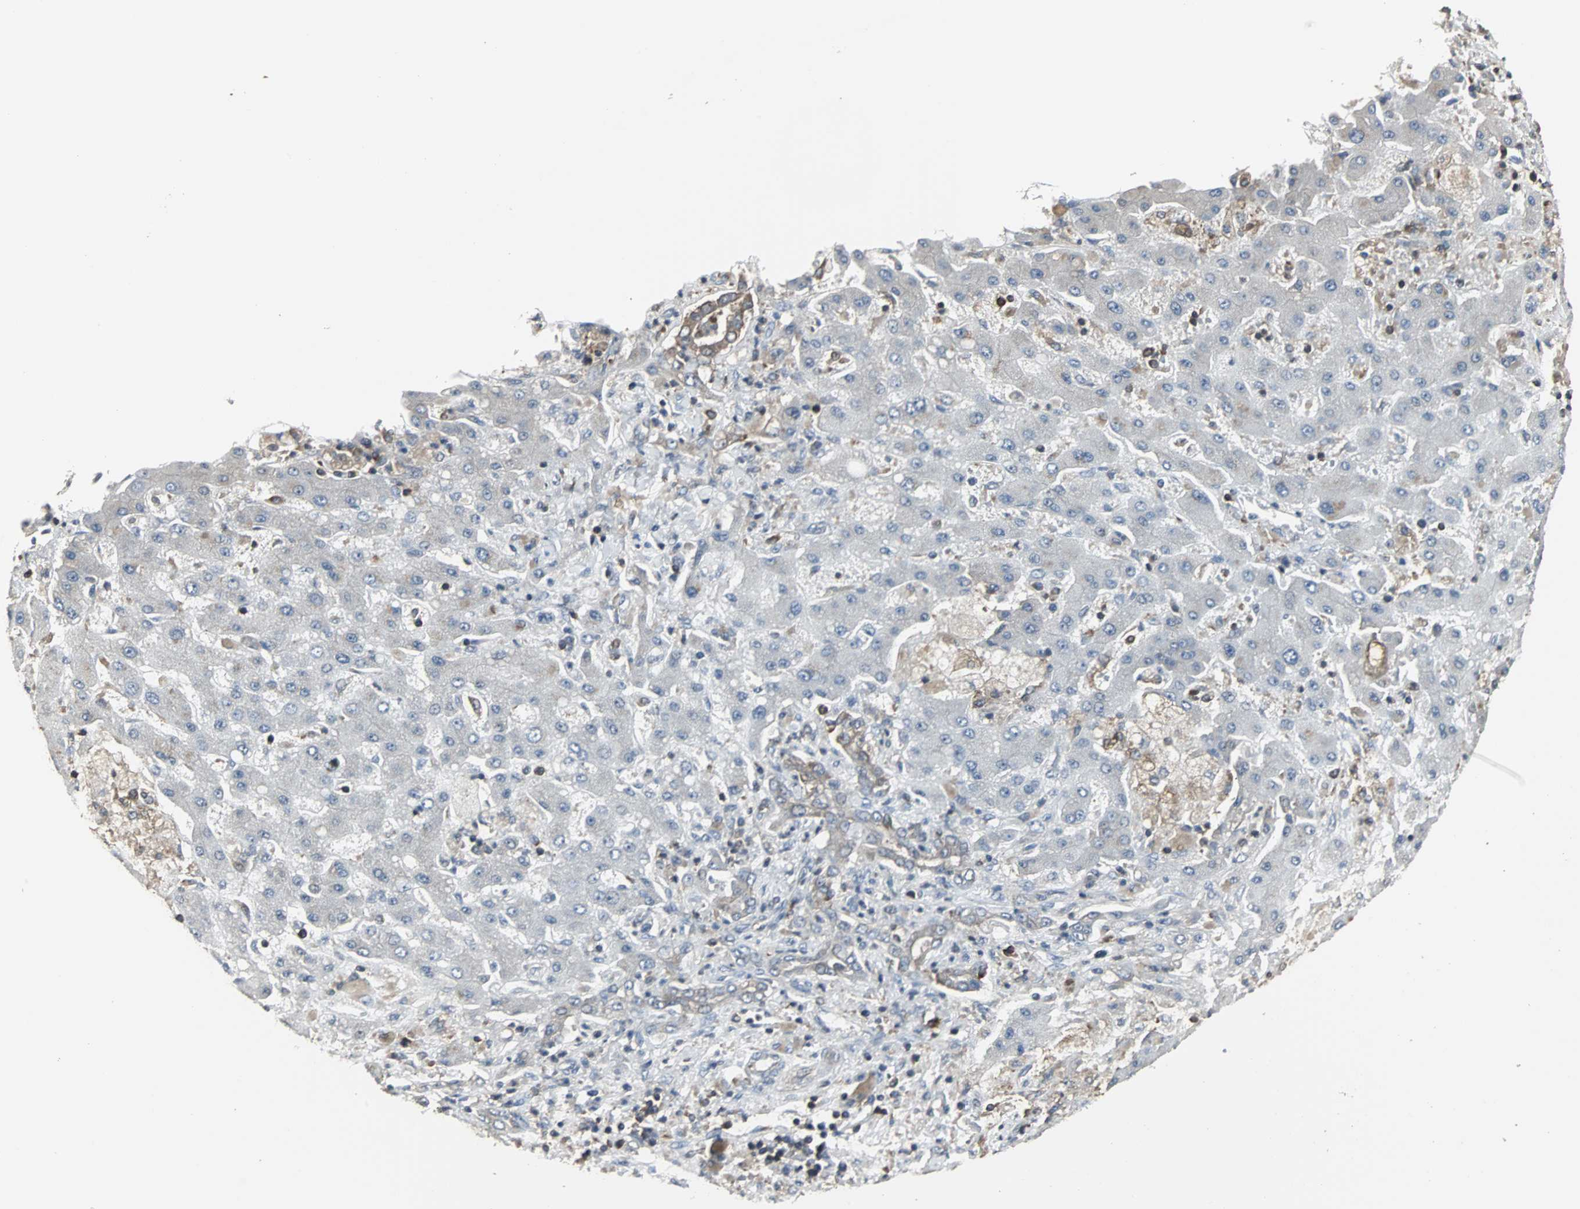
{"staining": {"intensity": "moderate", "quantity": ">75%", "location": "cytoplasmic/membranous"}, "tissue": "liver cancer", "cell_type": "Tumor cells", "image_type": "cancer", "snomed": [{"axis": "morphology", "description": "Cholangiocarcinoma"}, {"axis": "topography", "description": "Liver"}], "caption": "IHC of human liver cancer displays medium levels of moderate cytoplasmic/membranous expression in approximately >75% of tumor cells.", "gene": "LRRFIP1", "patient": {"sex": "male", "age": 50}}